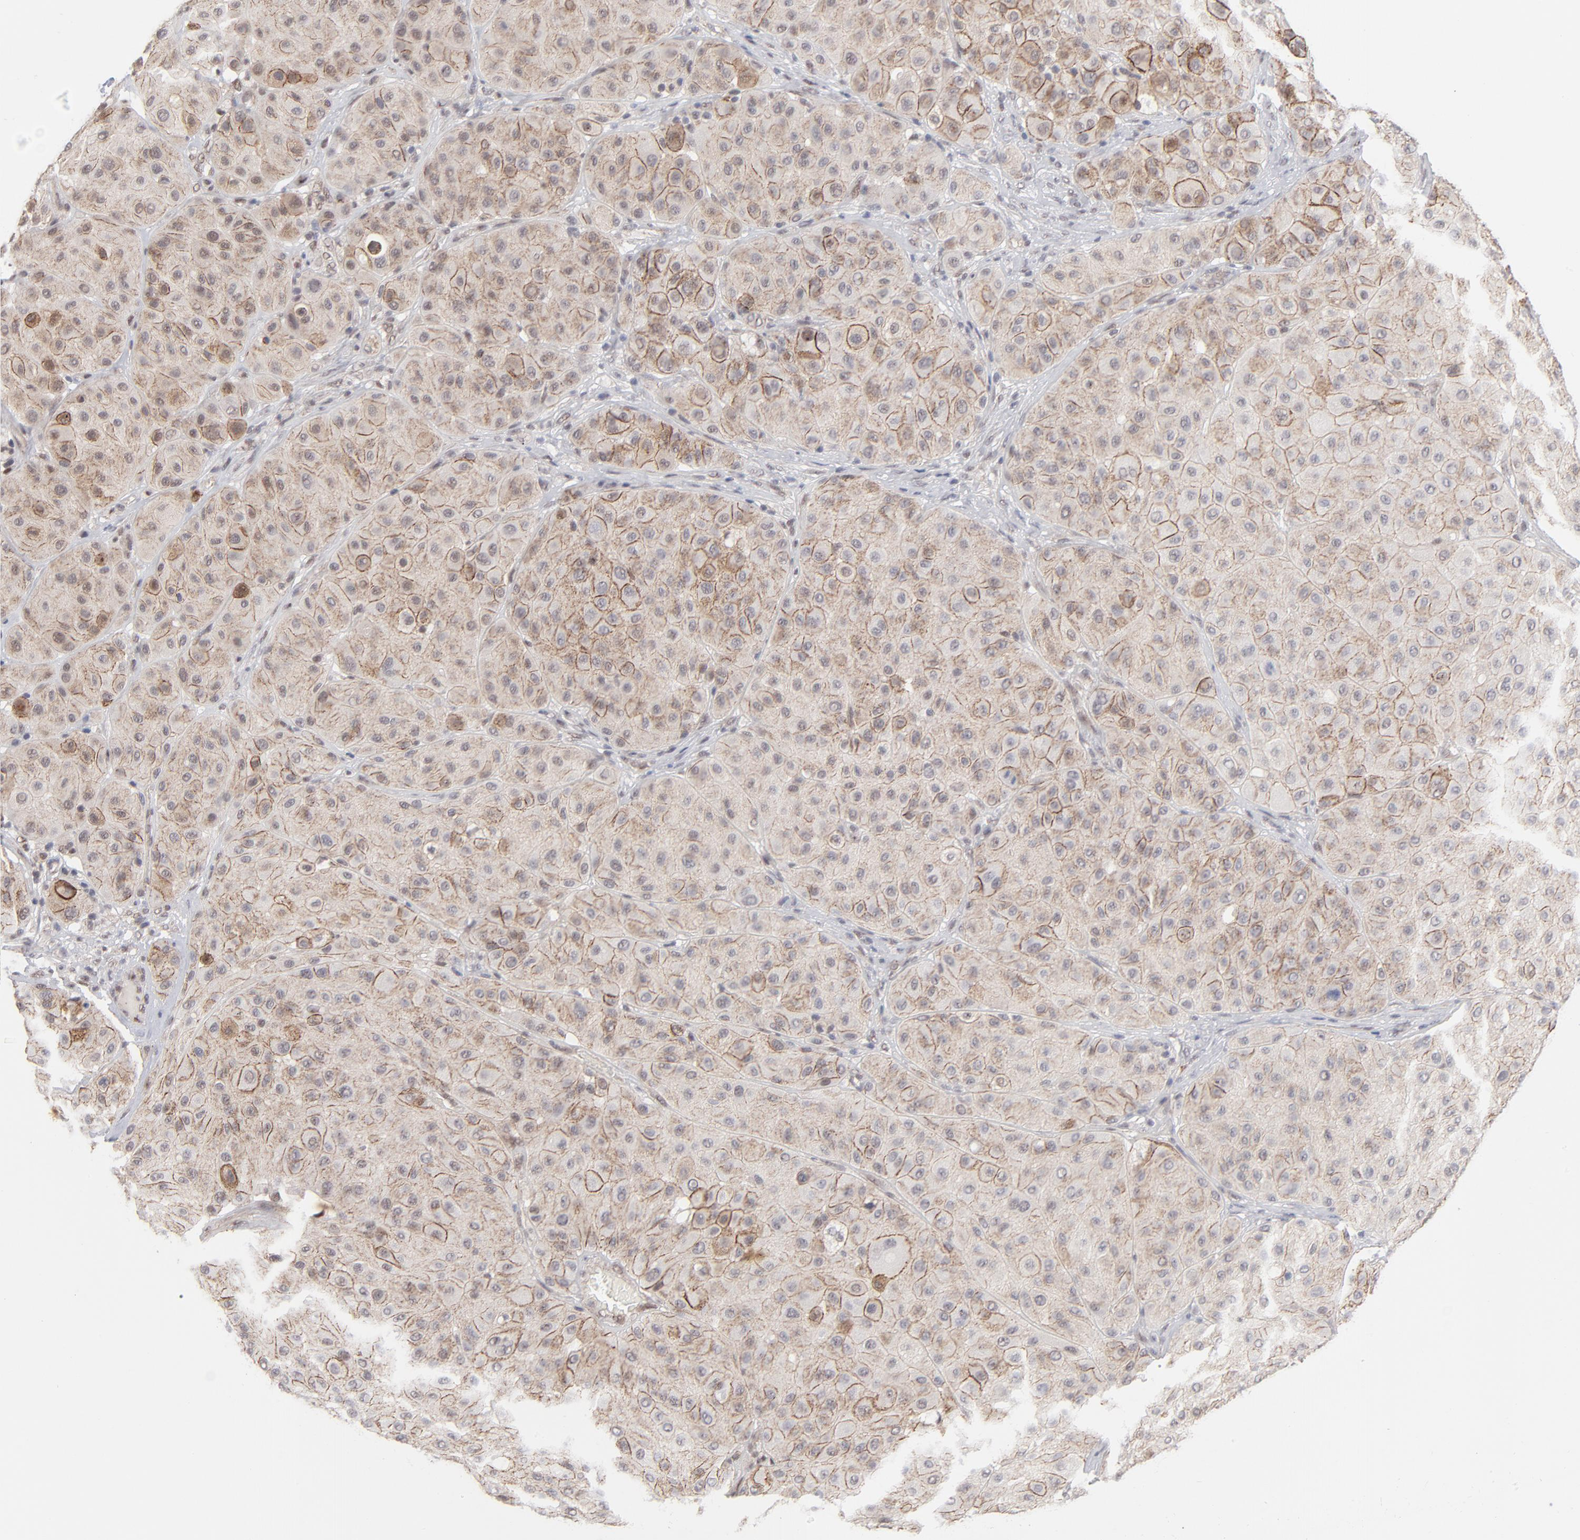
{"staining": {"intensity": "moderate", "quantity": ">75%", "location": "cytoplasmic/membranous,nuclear"}, "tissue": "melanoma", "cell_type": "Tumor cells", "image_type": "cancer", "snomed": [{"axis": "morphology", "description": "Normal tissue, NOS"}, {"axis": "morphology", "description": "Malignant melanoma, Metastatic site"}, {"axis": "topography", "description": "Skin"}], "caption": "High-magnification brightfield microscopy of malignant melanoma (metastatic site) stained with DAB (brown) and counterstained with hematoxylin (blue). tumor cells exhibit moderate cytoplasmic/membranous and nuclear expression is seen in about>75% of cells.", "gene": "NBN", "patient": {"sex": "male", "age": 41}}